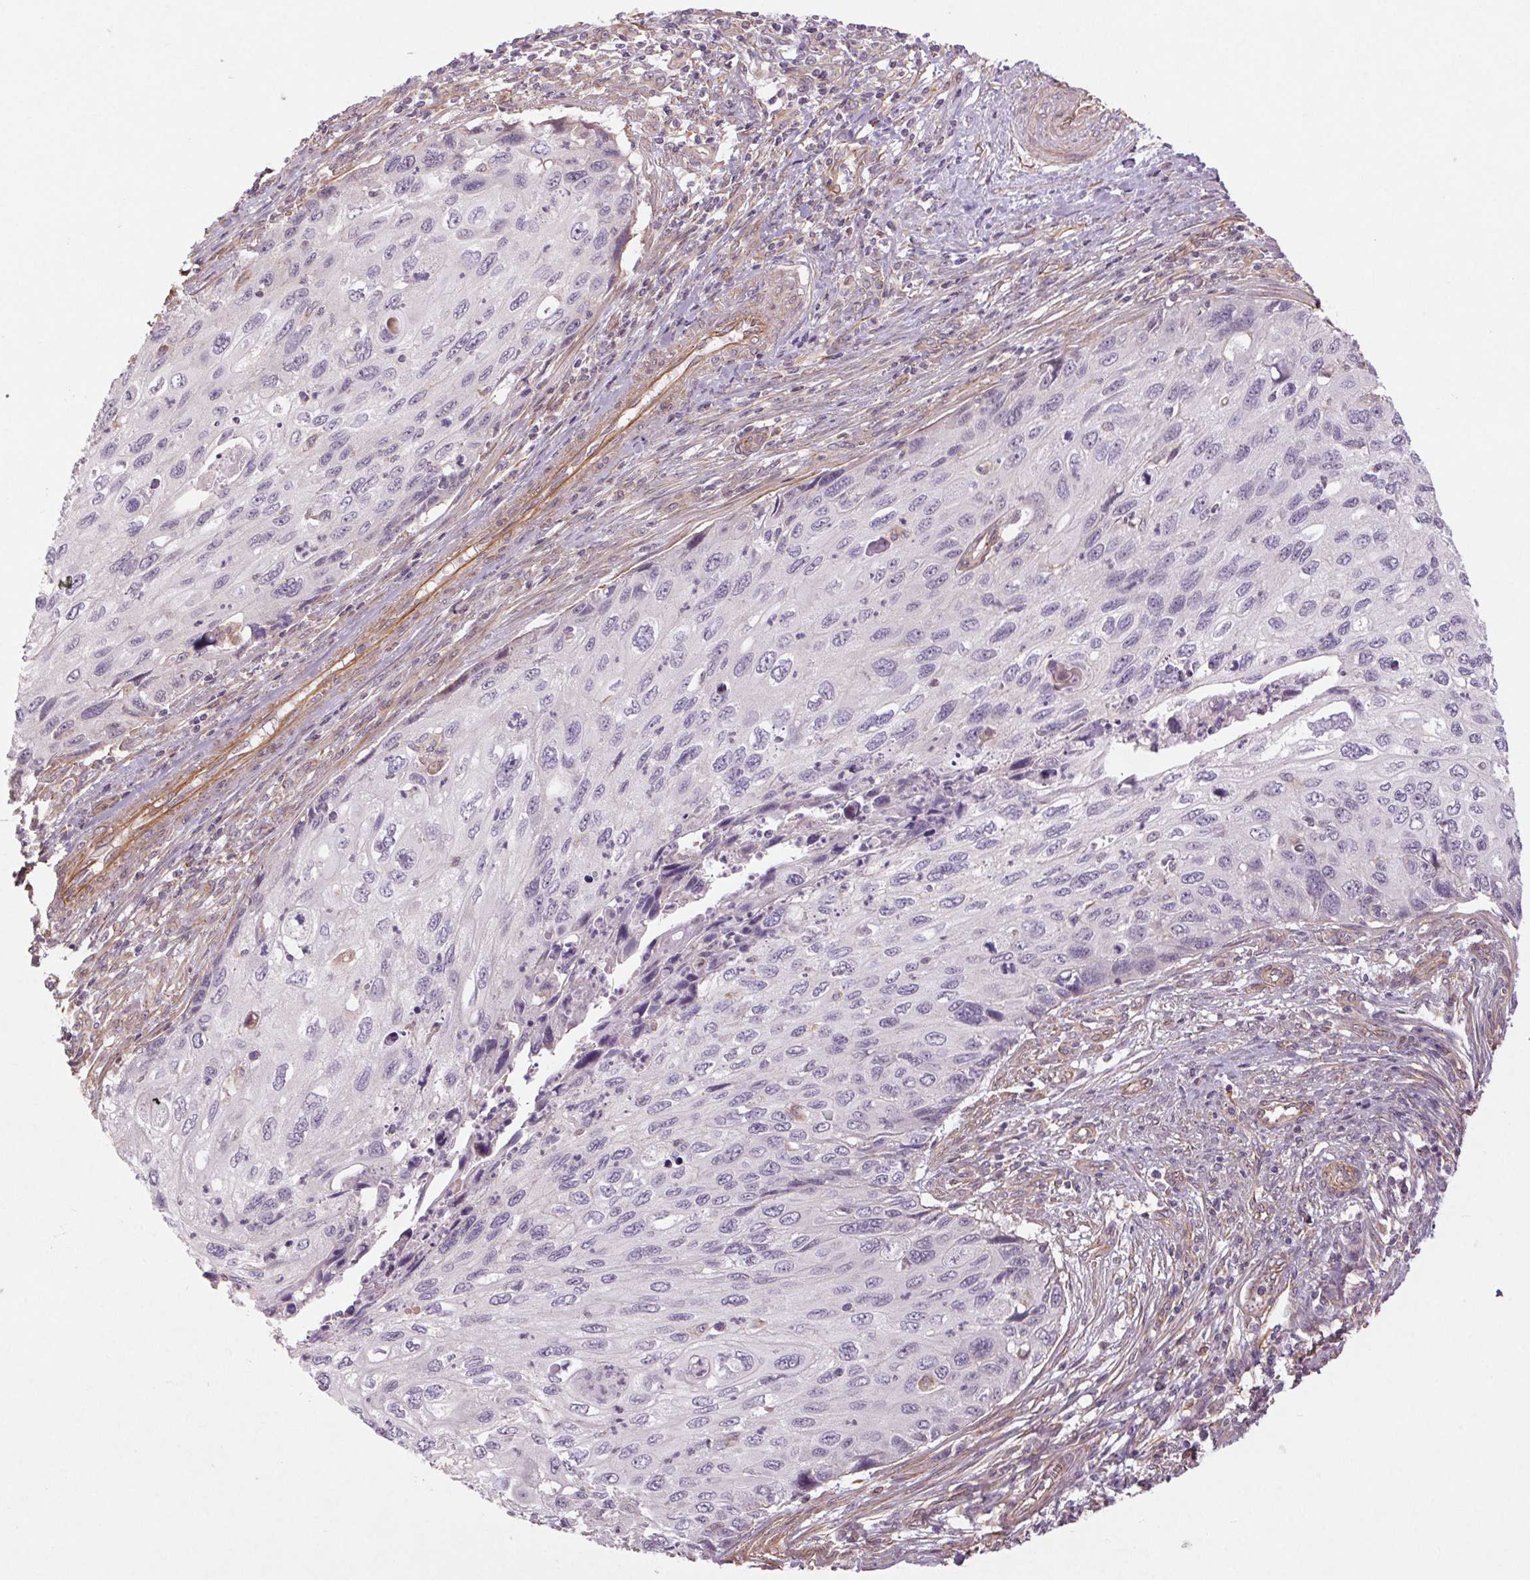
{"staining": {"intensity": "negative", "quantity": "none", "location": "none"}, "tissue": "cervical cancer", "cell_type": "Tumor cells", "image_type": "cancer", "snomed": [{"axis": "morphology", "description": "Squamous cell carcinoma, NOS"}, {"axis": "topography", "description": "Cervix"}], "caption": "Immunohistochemistry of cervical cancer (squamous cell carcinoma) shows no expression in tumor cells.", "gene": "CCSER1", "patient": {"sex": "female", "age": 70}}